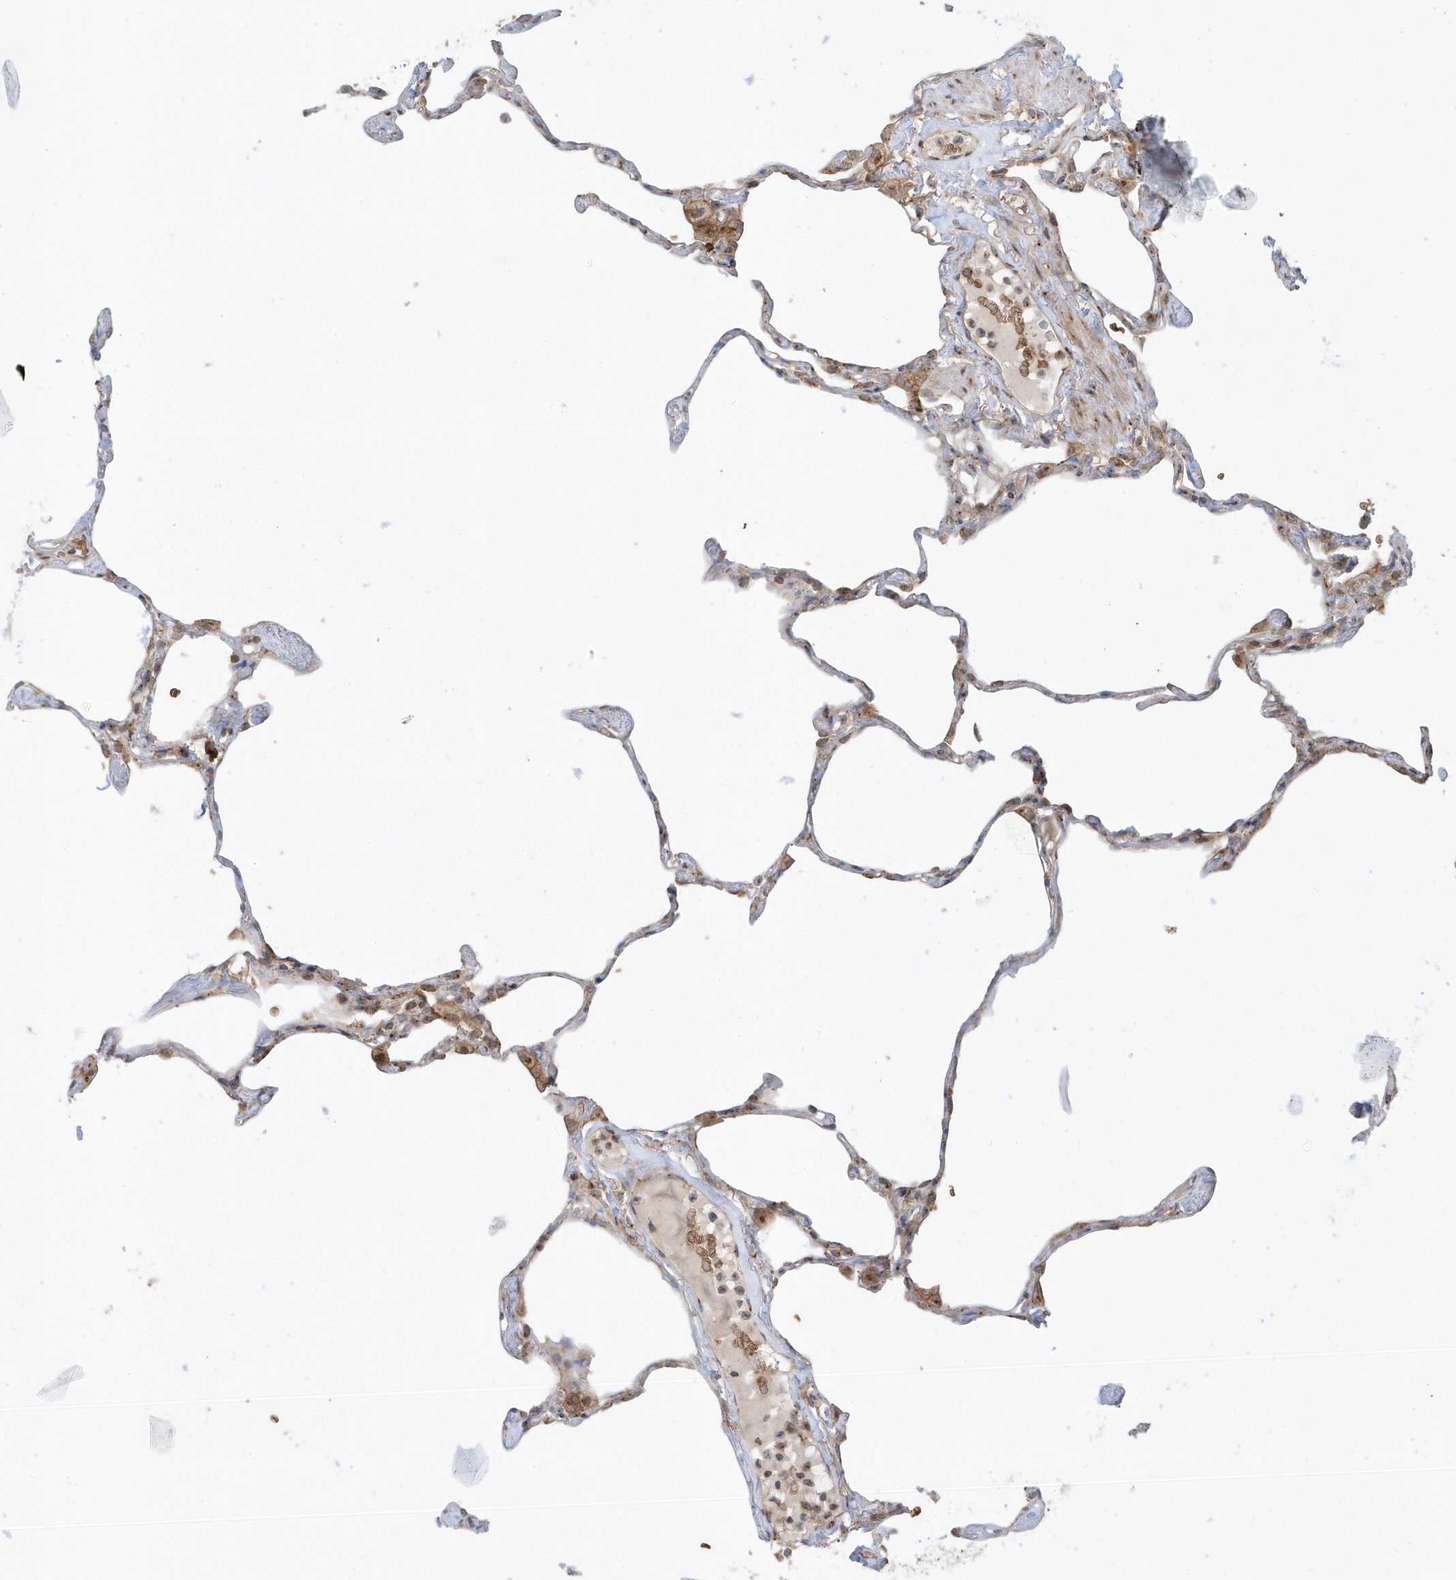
{"staining": {"intensity": "weak", "quantity": "<25%", "location": "cytoplasmic/membranous"}, "tissue": "lung", "cell_type": "Alveolar cells", "image_type": "normal", "snomed": [{"axis": "morphology", "description": "Normal tissue, NOS"}, {"axis": "topography", "description": "Lung"}], "caption": "The image exhibits no staining of alveolar cells in unremarkable lung.", "gene": "RPP40", "patient": {"sex": "male", "age": 65}}